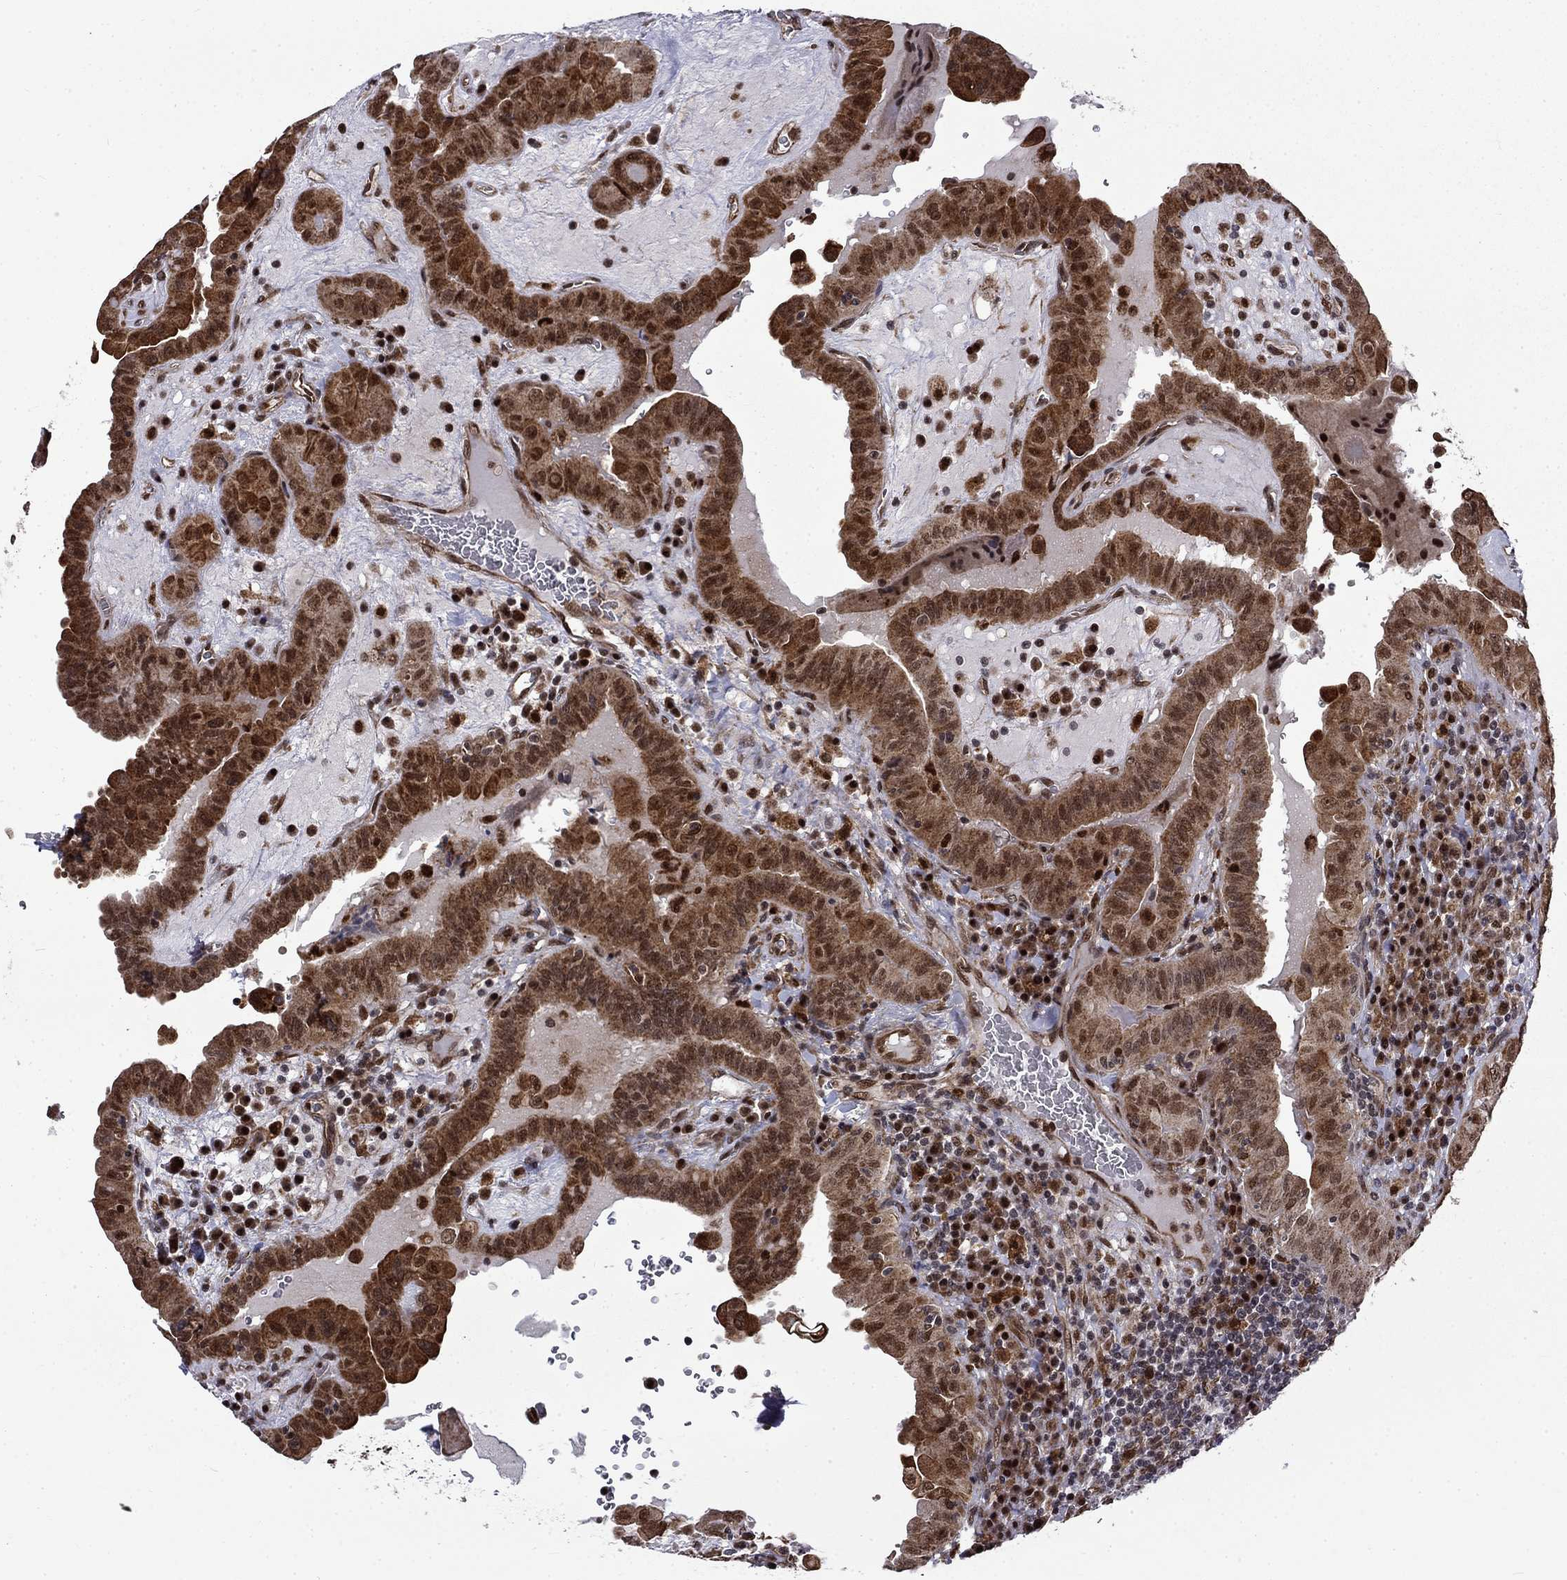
{"staining": {"intensity": "moderate", "quantity": ">75%", "location": "cytoplasmic/membranous,nuclear"}, "tissue": "thyroid cancer", "cell_type": "Tumor cells", "image_type": "cancer", "snomed": [{"axis": "morphology", "description": "Papillary adenocarcinoma, NOS"}, {"axis": "topography", "description": "Thyroid gland"}], "caption": "Moderate cytoplasmic/membranous and nuclear positivity for a protein is identified in approximately >75% of tumor cells of thyroid papillary adenocarcinoma using IHC.", "gene": "KPNA3", "patient": {"sex": "female", "age": 37}}